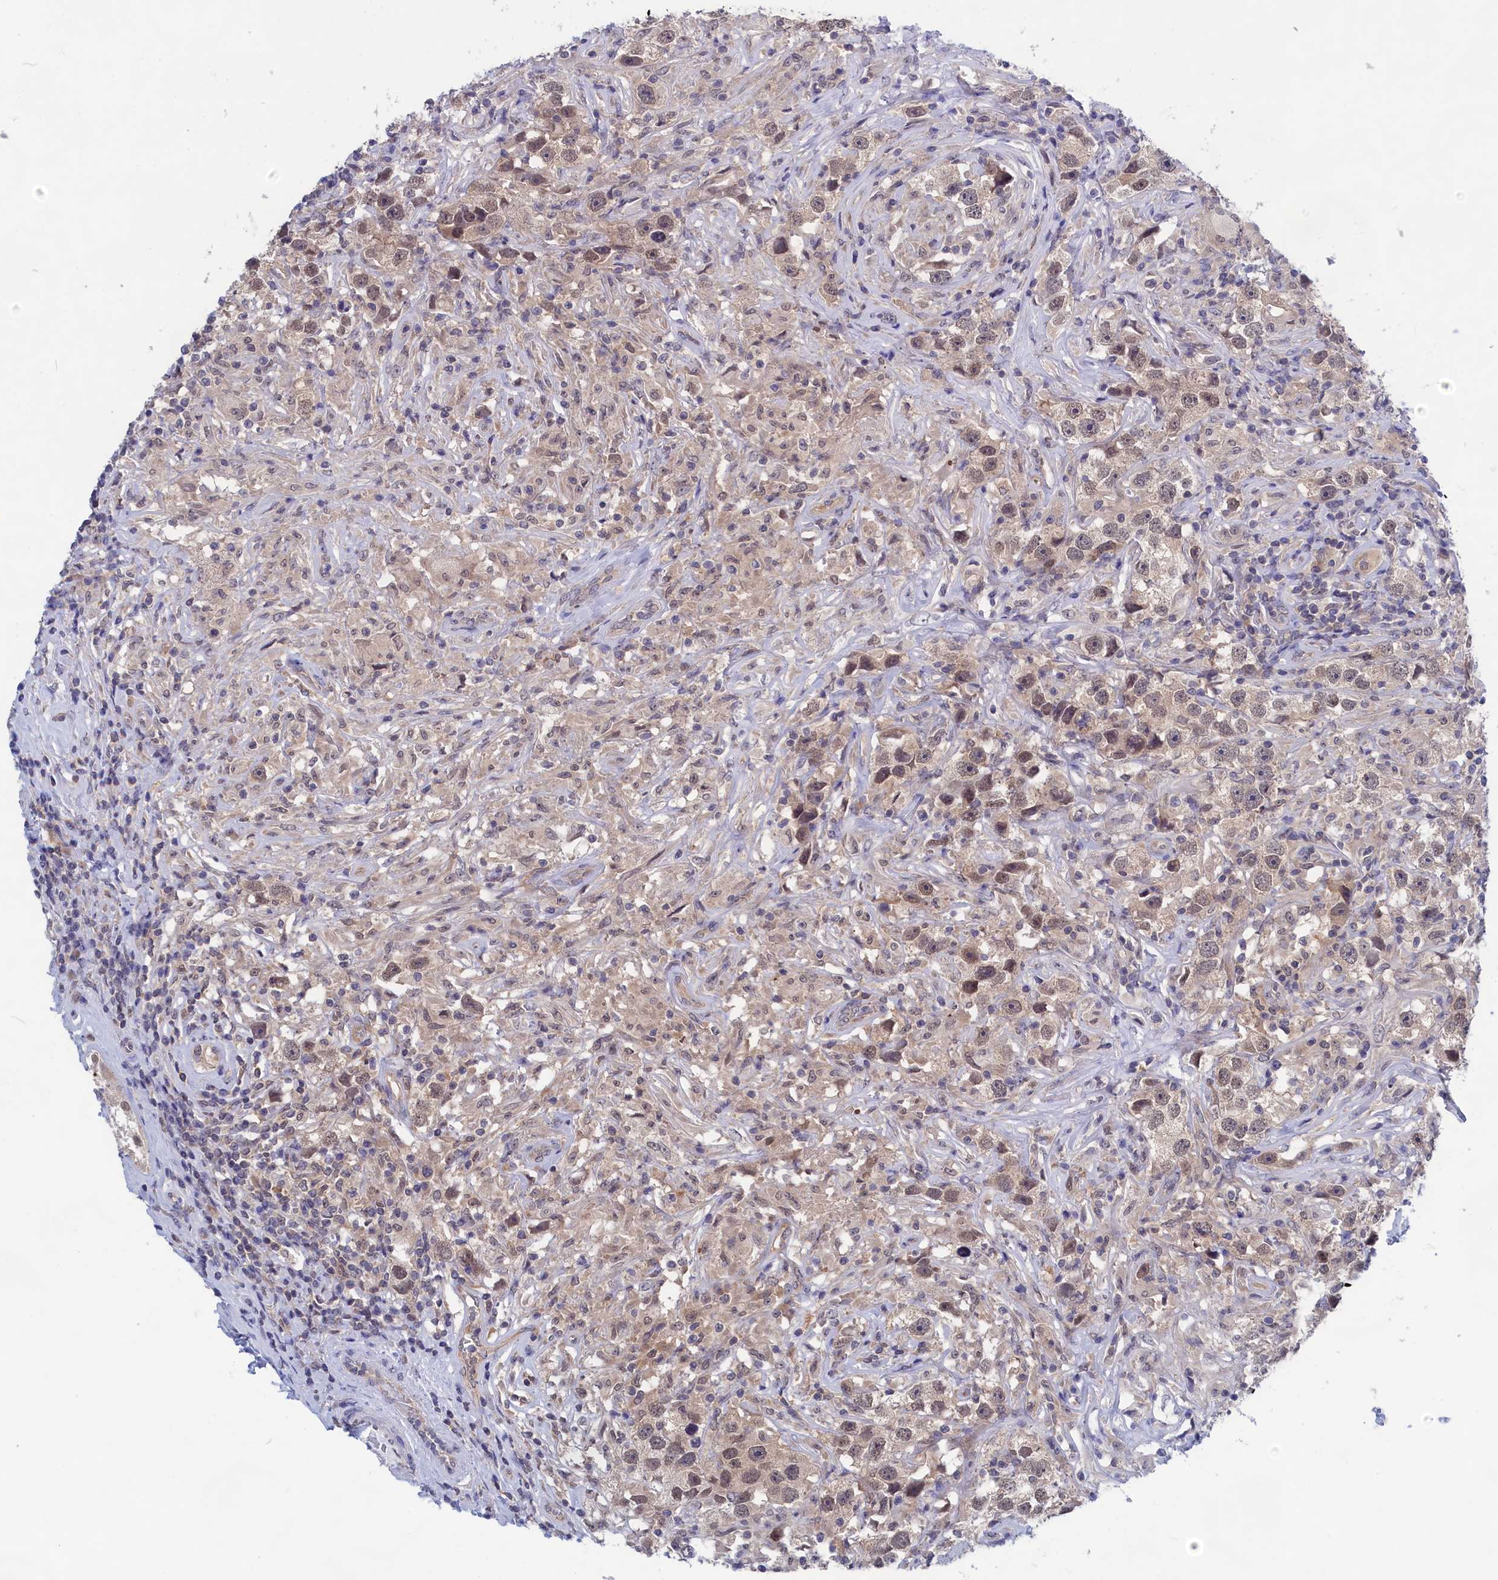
{"staining": {"intensity": "weak", "quantity": "25%-75%", "location": "nuclear"}, "tissue": "testis cancer", "cell_type": "Tumor cells", "image_type": "cancer", "snomed": [{"axis": "morphology", "description": "Seminoma, NOS"}, {"axis": "topography", "description": "Testis"}], "caption": "DAB (3,3'-diaminobenzidine) immunohistochemical staining of human testis cancer reveals weak nuclear protein staining in approximately 25%-75% of tumor cells. The staining is performed using DAB (3,3'-diaminobenzidine) brown chromogen to label protein expression. The nuclei are counter-stained blue using hematoxylin.", "gene": "PGP", "patient": {"sex": "male", "age": 49}}